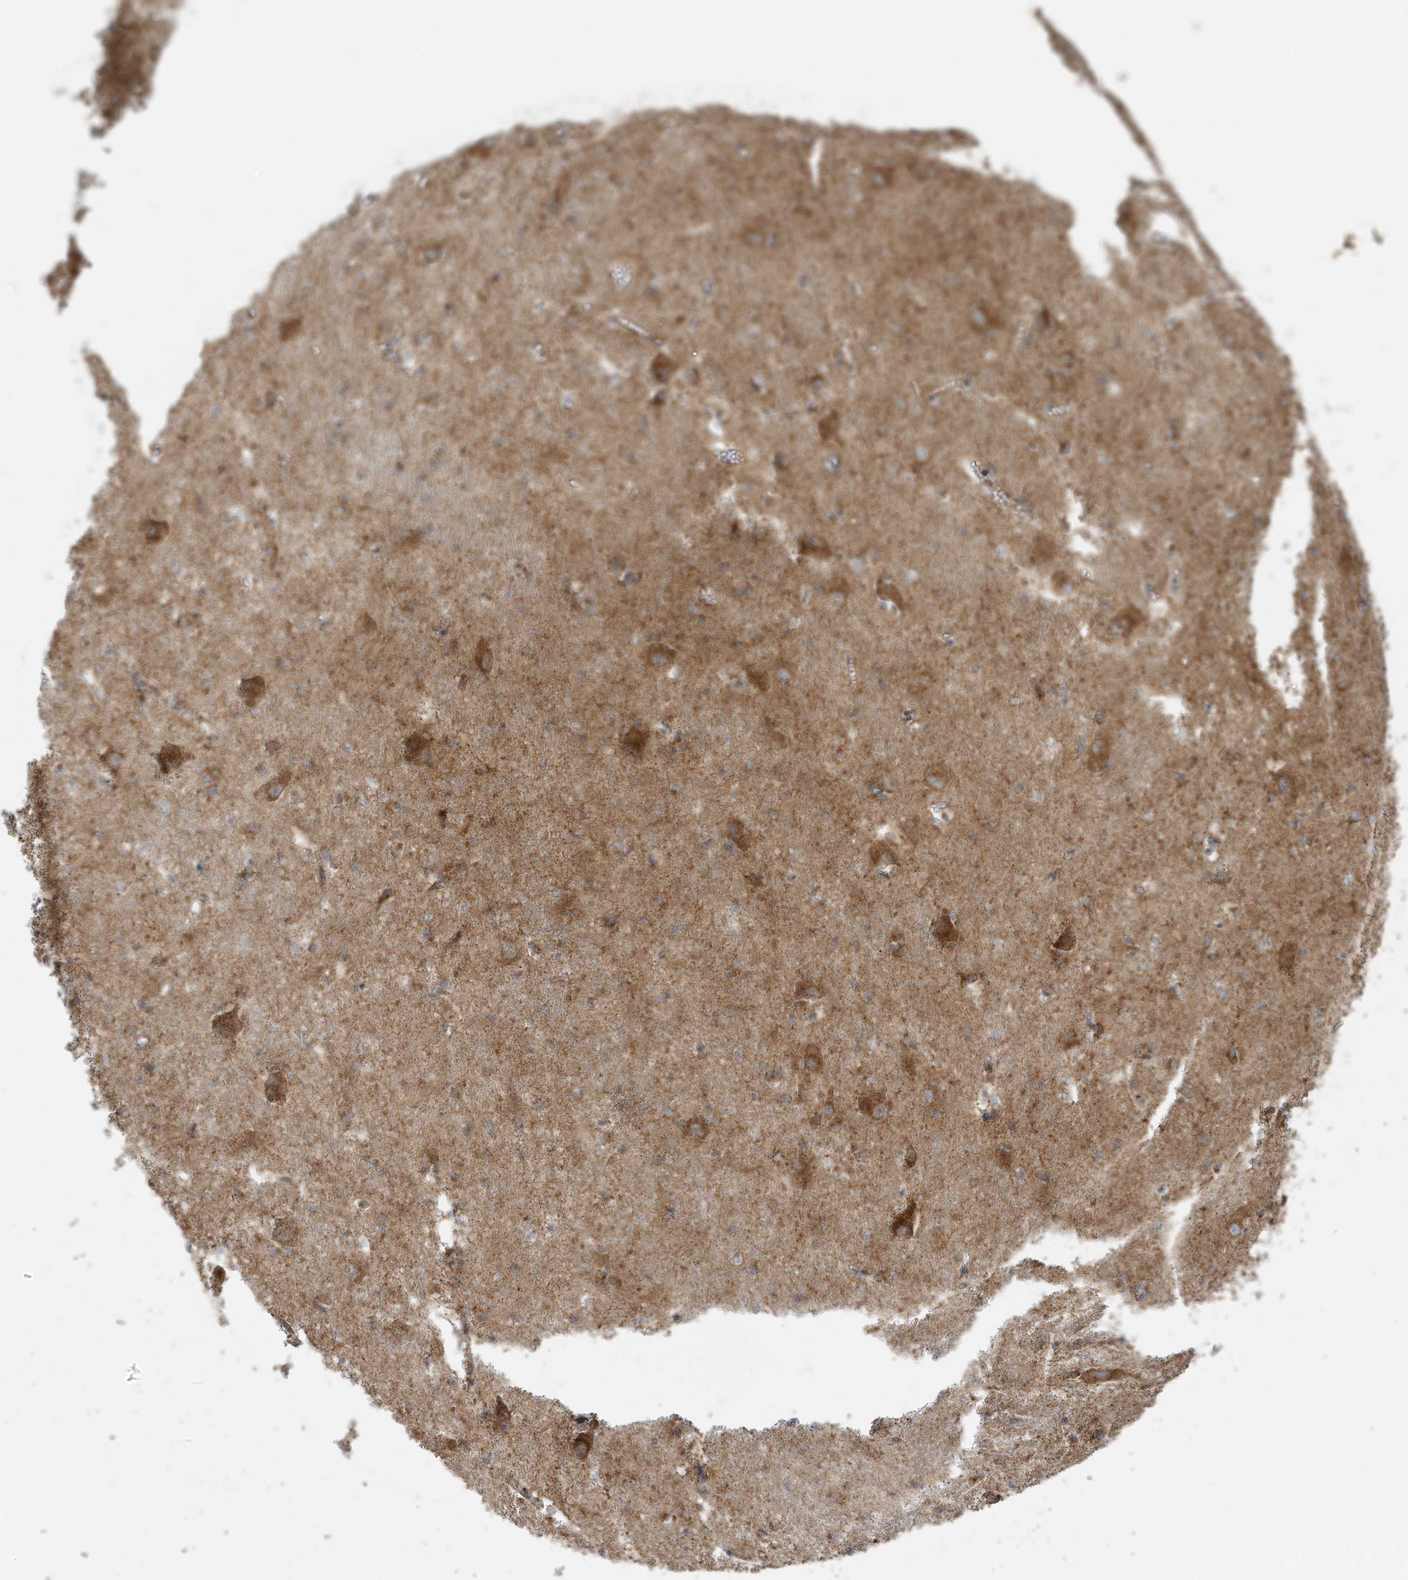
{"staining": {"intensity": "moderate", "quantity": "<25%", "location": "cytoplasmic/membranous"}, "tissue": "caudate", "cell_type": "Glial cells", "image_type": "normal", "snomed": [{"axis": "morphology", "description": "Normal tissue, NOS"}, {"axis": "topography", "description": "Lateral ventricle wall"}], "caption": "A brown stain labels moderate cytoplasmic/membranous positivity of a protein in glial cells of benign caudate. Immunohistochemistry (ihc) stains the protein of interest in brown and the nuclei are stained blue.", "gene": "MAN1A1", "patient": {"sex": "male", "age": 37}}